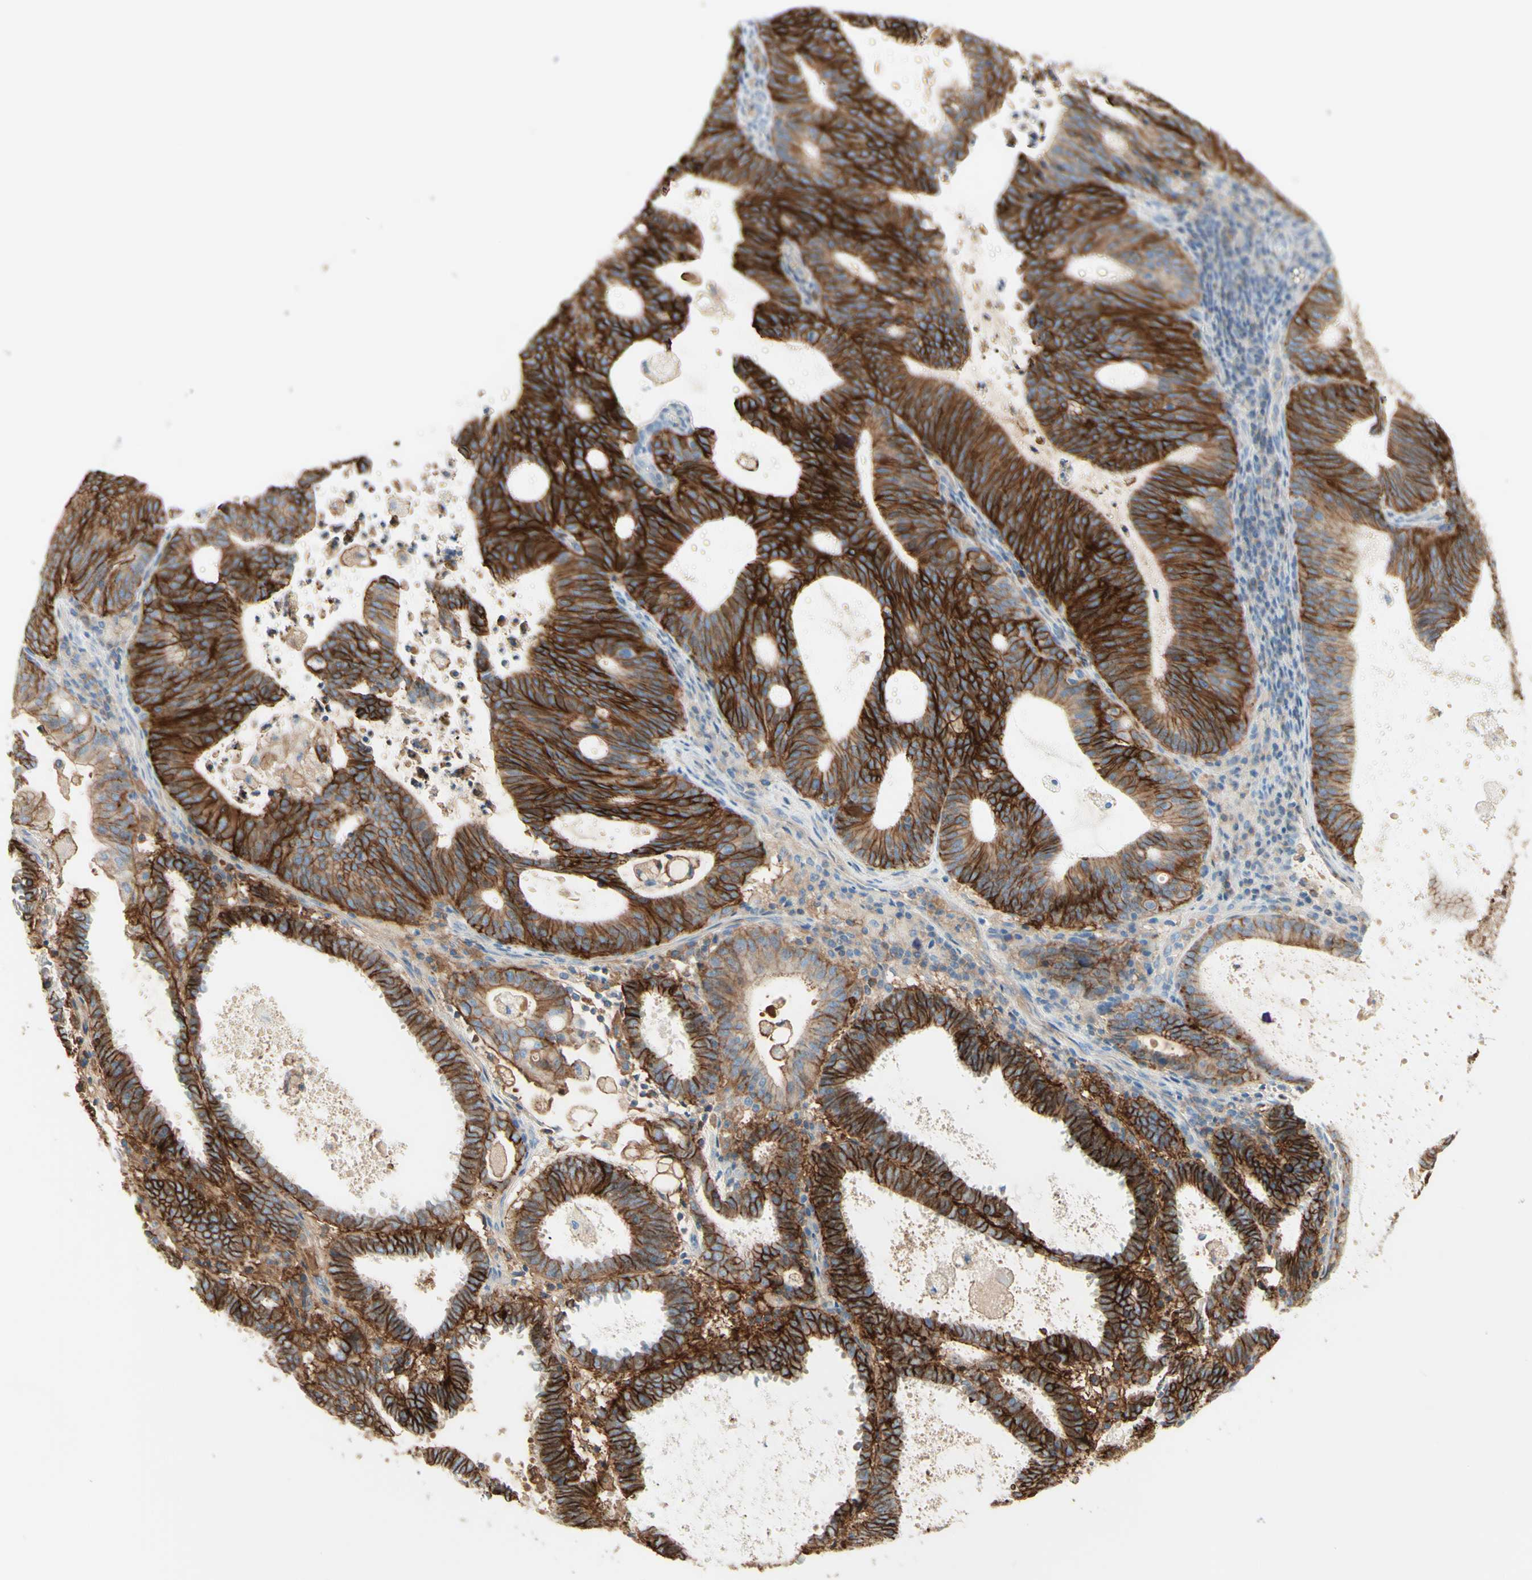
{"staining": {"intensity": "strong", "quantity": ">75%", "location": "cytoplasmic/membranous"}, "tissue": "endometrial cancer", "cell_type": "Tumor cells", "image_type": "cancer", "snomed": [{"axis": "morphology", "description": "Adenocarcinoma, NOS"}, {"axis": "topography", "description": "Uterus"}], "caption": "This image exhibits IHC staining of human adenocarcinoma (endometrial), with high strong cytoplasmic/membranous staining in about >75% of tumor cells.", "gene": "ALCAM", "patient": {"sex": "female", "age": 83}}